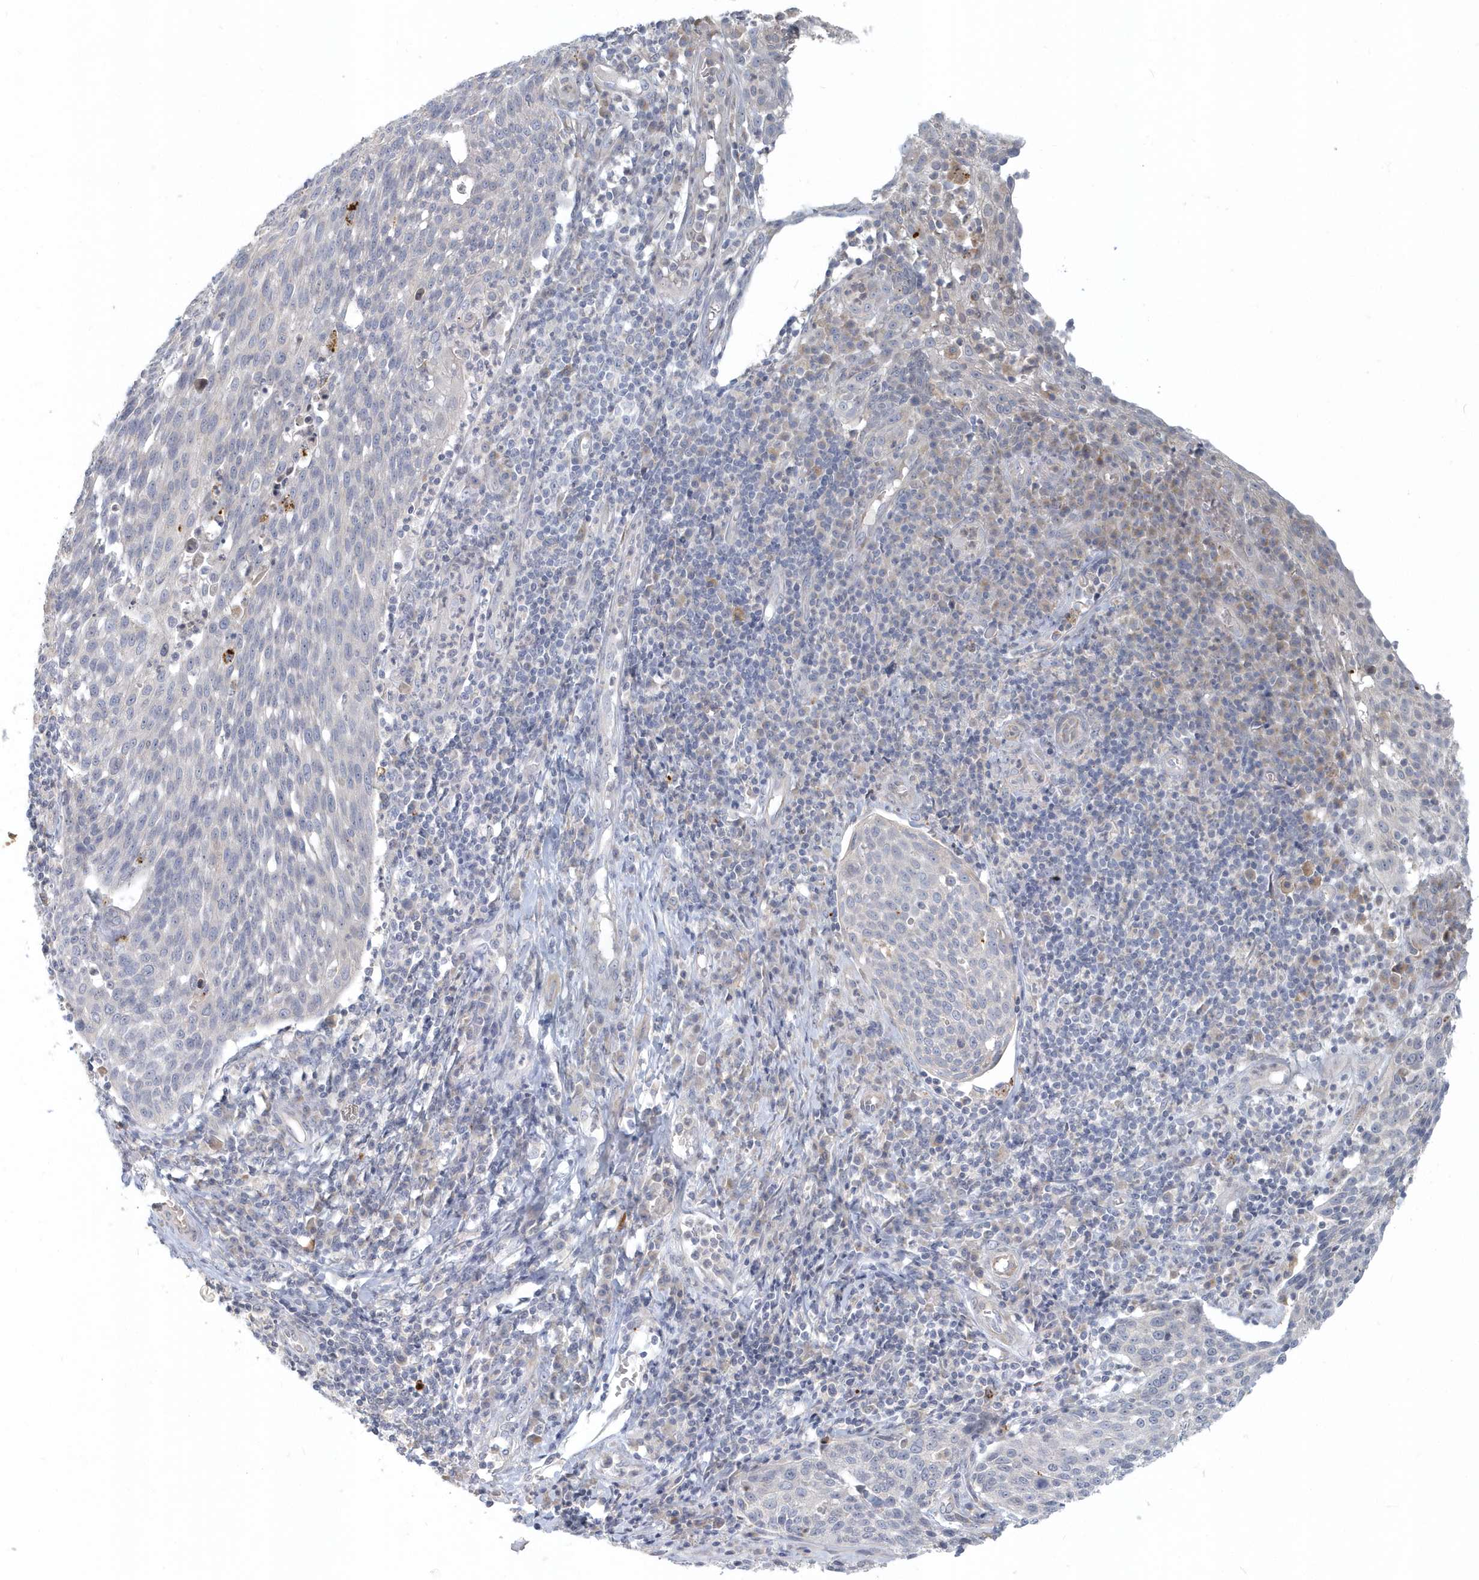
{"staining": {"intensity": "negative", "quantity": "none", "location": "none"}, "tissue": "cervical cancer", "cell_type": "Tumor cells", "image_type": "cancer", "snomed": [{"axis": "morphology", "description": "Squamous cell carcinoma, NOS"}, {"axis": "topography", "description": "Cervix"}], "caption": "The micrograph exhibits no staining of tumor cells in squamous cell carcinoma (cervical).", "gene": "NAPB", "patient": {"sex": "female", "age": 34}}